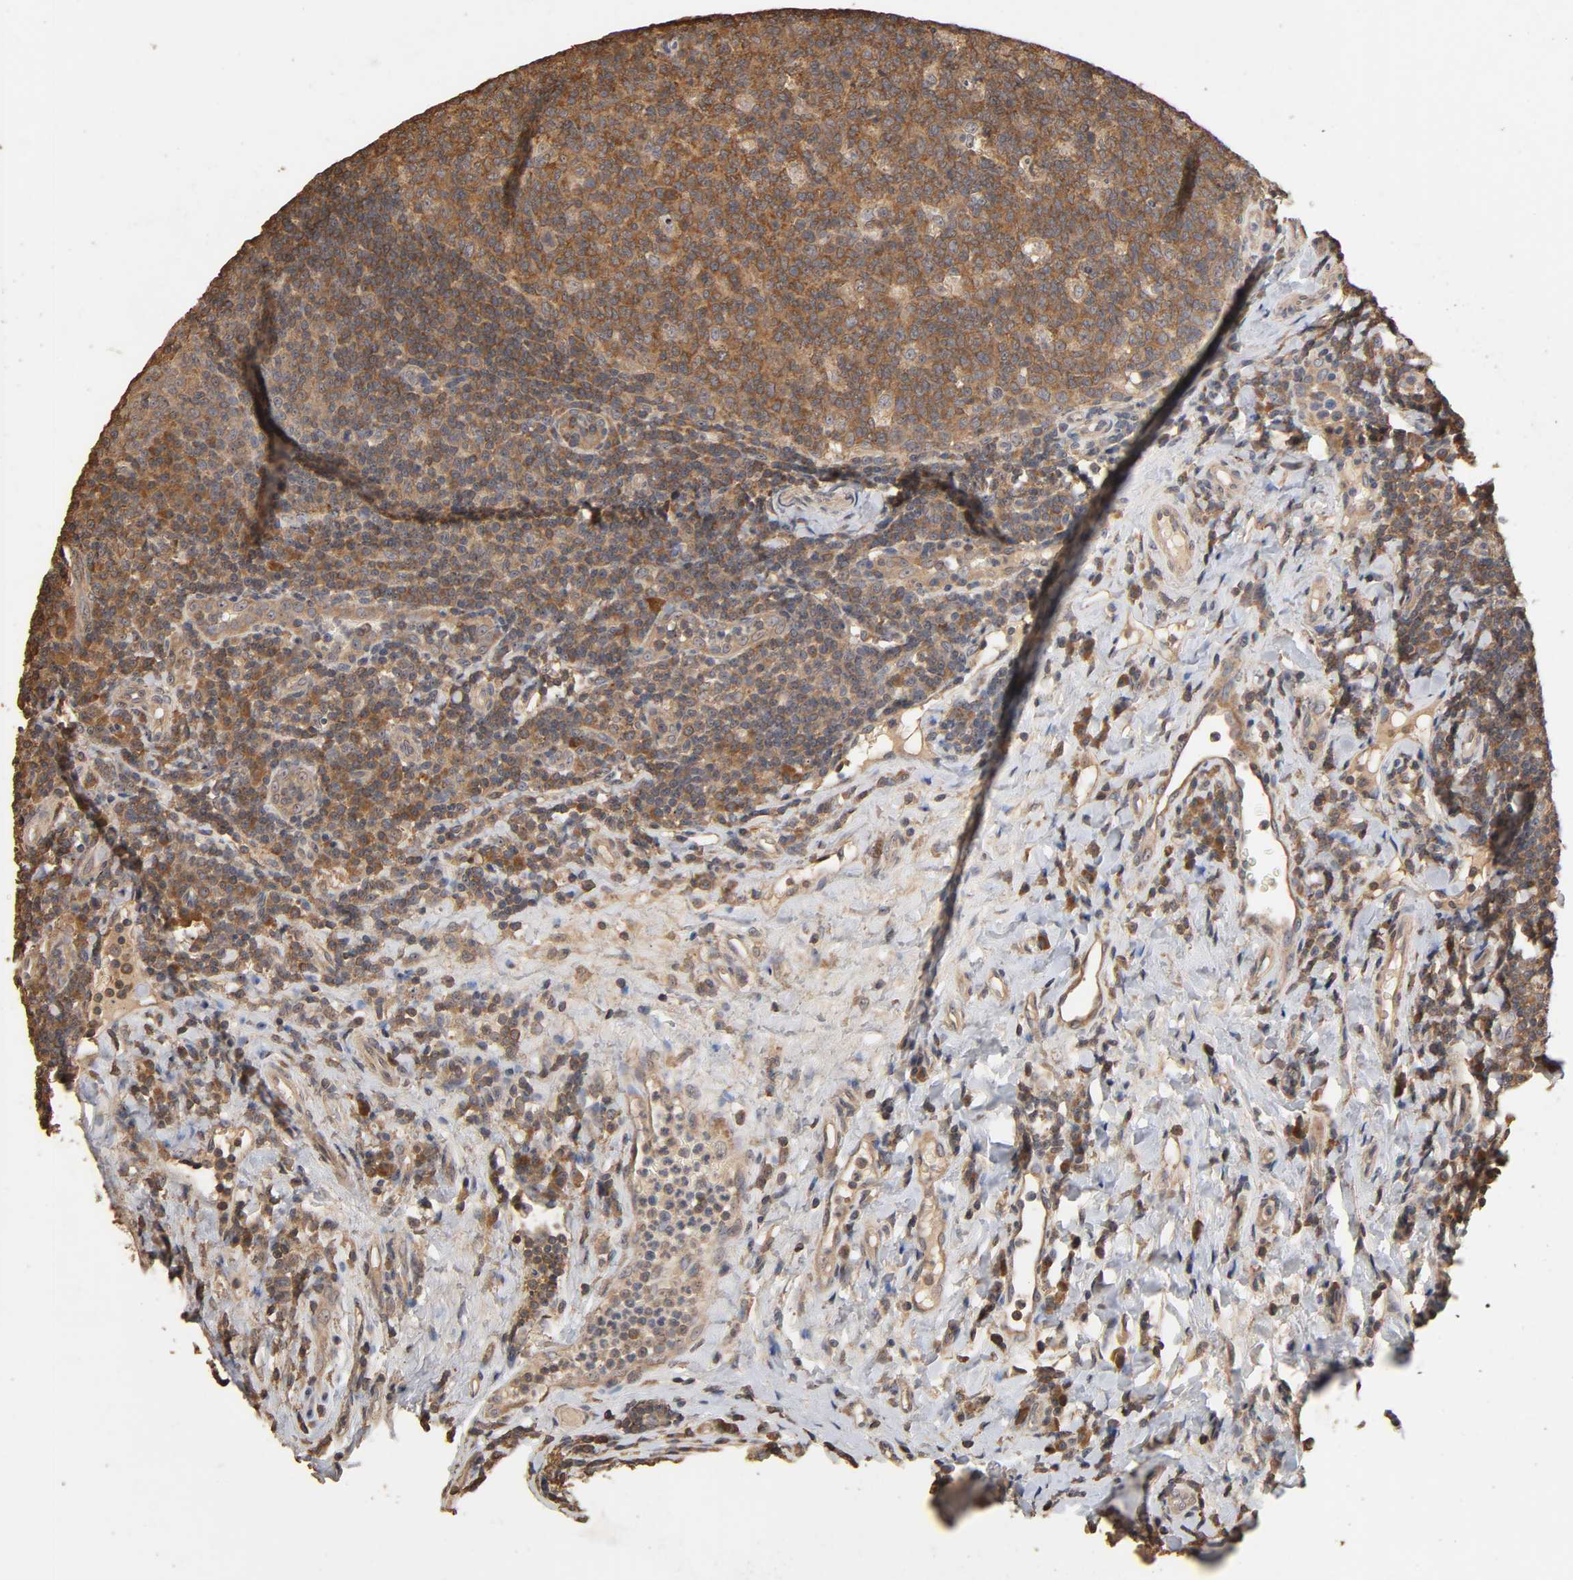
{"staining": {"intensity": "moderate", "quantity": ">75%", "location": "cytoplasmic/membranous"}, "tissue": "tonsil", "cell_type": "Germinal center cells", "image_type": "normal", "snomed": [{"axis": "morphology", "description": "Normal tissue, NOS"}, {"axis": "topography", "description": "Tonsil"}], "caption": "Protein analysis of benign tonsil reveals moderate cytoplasmic/membranous positivity in approximately >75% of germinal center cells. (brown staining indicates protein expression, while blue staining denotes nuclei).", "gene": "ARHGEF7", "patient": {"sex": "male", "age": 17}}